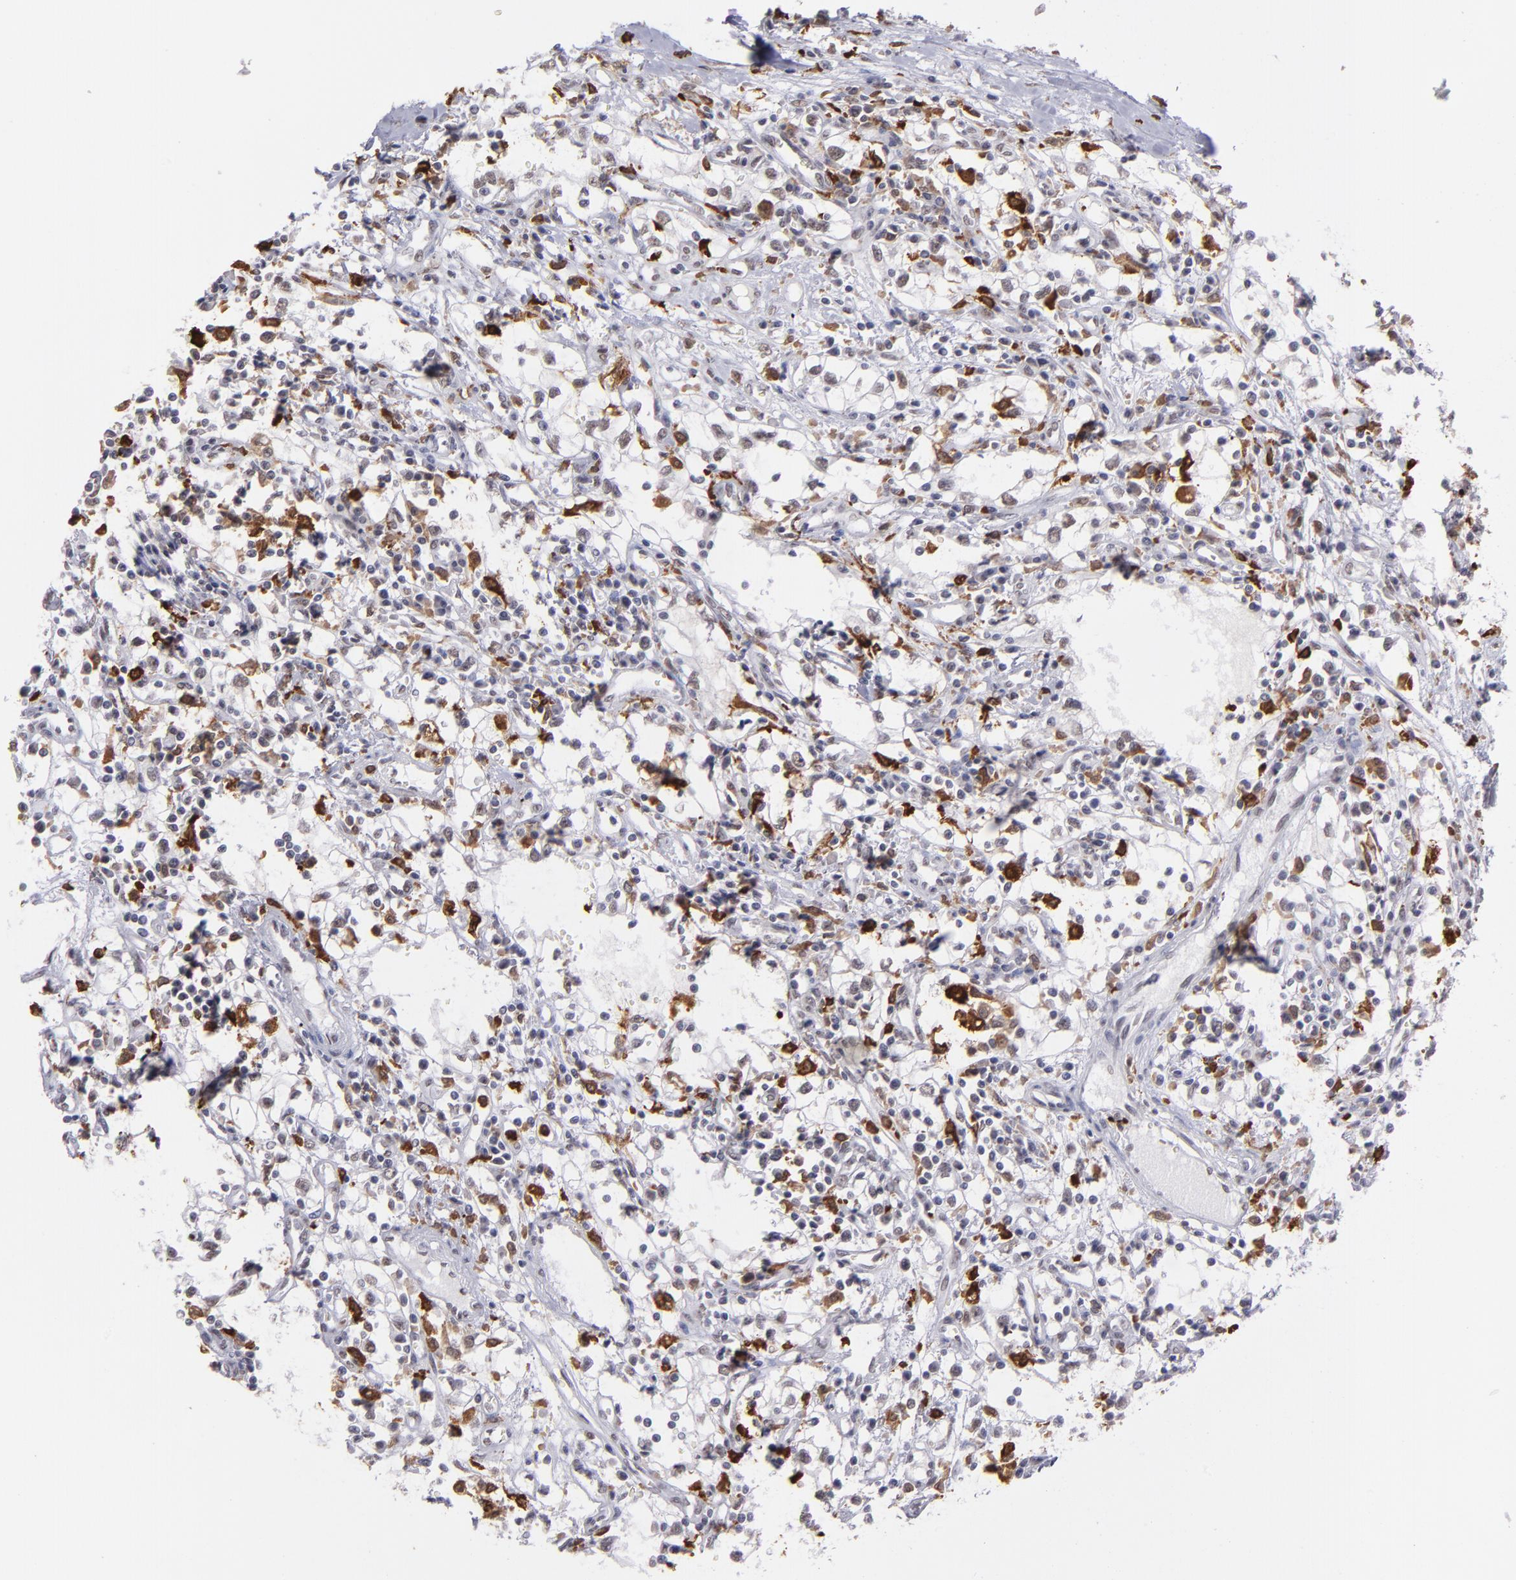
{"staining": {"intensity": "negative", "quantity": "none", "location": "none"}, "tissue": "renal cancer", "cell_type": "Tumor cells", "image_type": "cancer", "snomed": [{"axis": "morphology", "description": "Adenocarcinoma, NOS"}, {"axis": "topography", "description": "Kidney"}], "caption": "DAB immunohistochemical staining of human renal adenocarcinoma exhibits no significant expression in tumor cells. (DAB (3,3'-diaminobenzidine) immunohistochemistry (IHC) visualized using brightfield microscopy, high magnification).", "gene": "NCF2", "patient": {"sex": "male", "age": 82}}